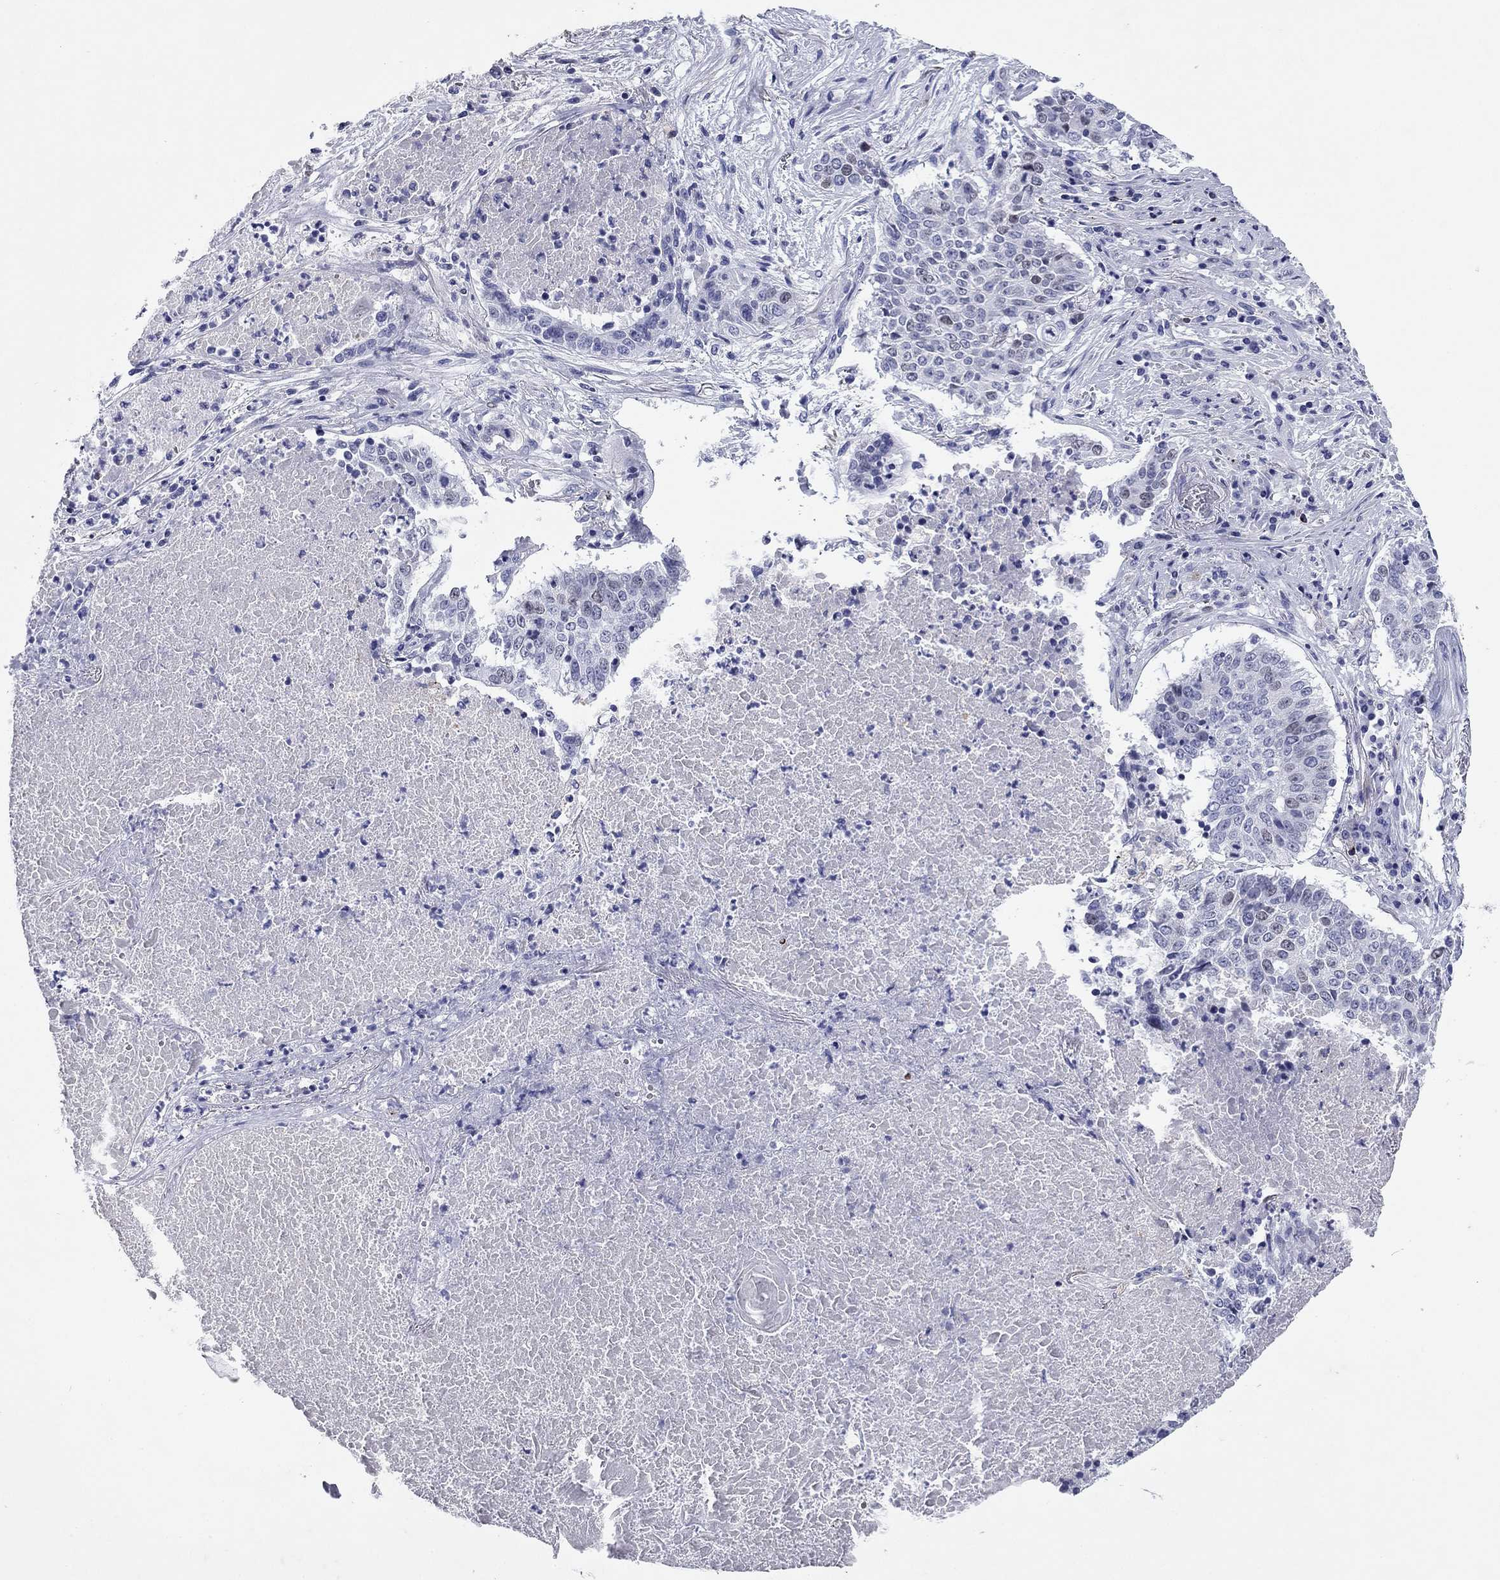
{"staining": {"intensity": "negative", "quantity": "none", "location": "none"}, "tissue": "lung cancer", "cell_type": "Tumor cells", "image_type": "cancer", "snomed": [{"axis": "morphology", "description": "Squamous cell carcinoma, NOS"}, {"axis": "topography", "description": "Lung"}], "caption": "There is no significant staining in tumor cells of squamous cell carcinoma (lung).", "gene": "GZMK", "patient": {"sex": "male", "age": 64}}